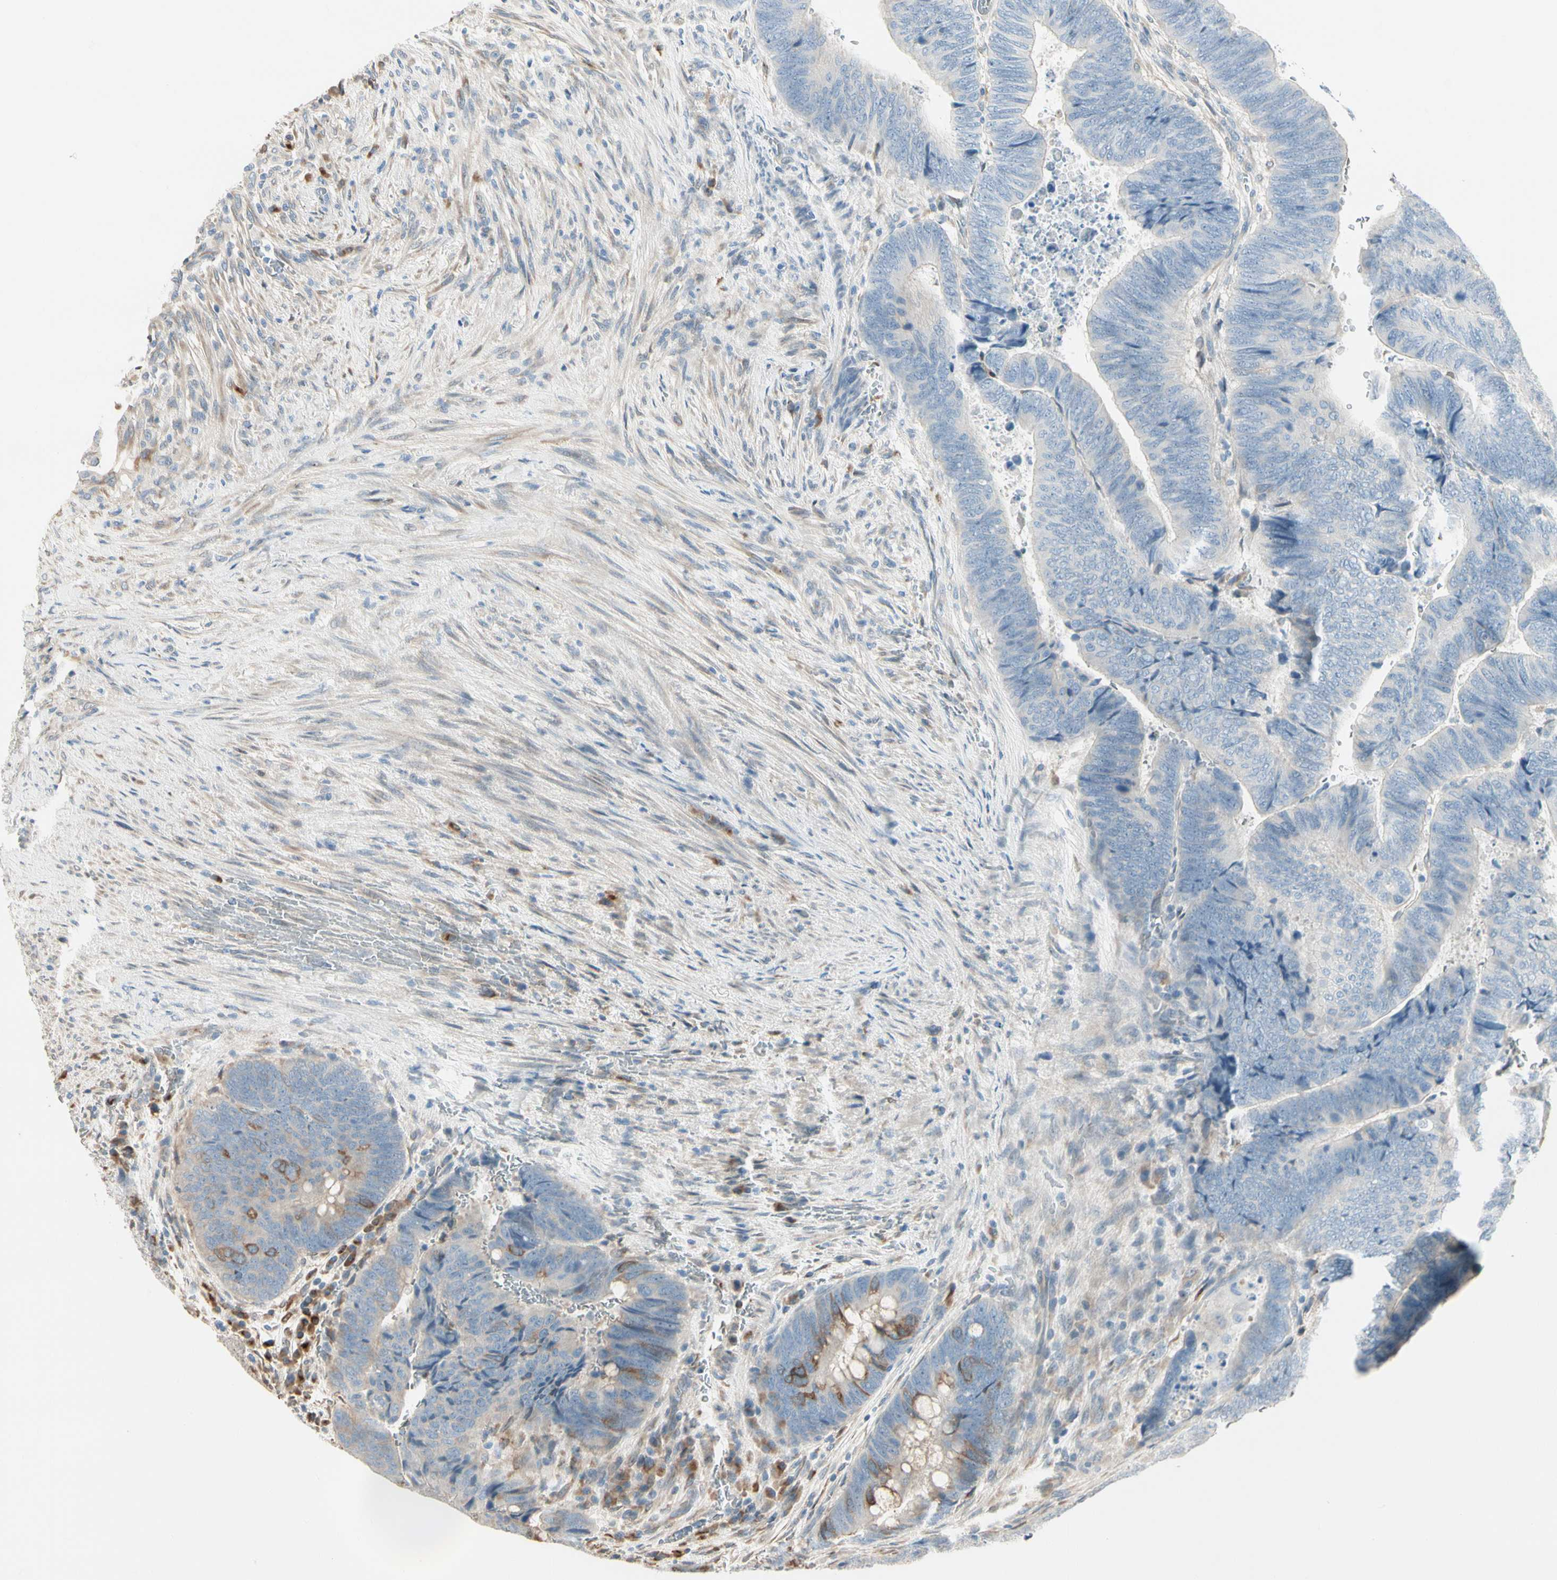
{"staining": {"intensity": "weak", "quantity": ">75%", "location": "cytoplasmic/membranous"}, "tissue": "colorectal cancer", "cell_type": "Tumor cells", "image_type": "cancer", "snomed": [{"axis": "morphology", "description": "Normal tissue, NOS"}, {"axis": "morphology", "description": "Adenocarcinoma, NOS"}, {"axis": "topography", "description": "Rectum"}, {"axis": "topography", "description": "Peripheral nerve tissue"}], "caption": "An immunohistochemistry (IHC) image of tumor tissue is shown. Protein staining in brown highlights weak cytoplasmic/membranous positivity in colorectal adenocarcinoma within tumor cells. The staining was performed using DAB (3,3'-diaminobenzidine), with brown indicating positive protein expression. Nuclei are stained blue with hematoxylin.", "gene": "NUCB2", "patient": {"sex": "male", "age": 92}}